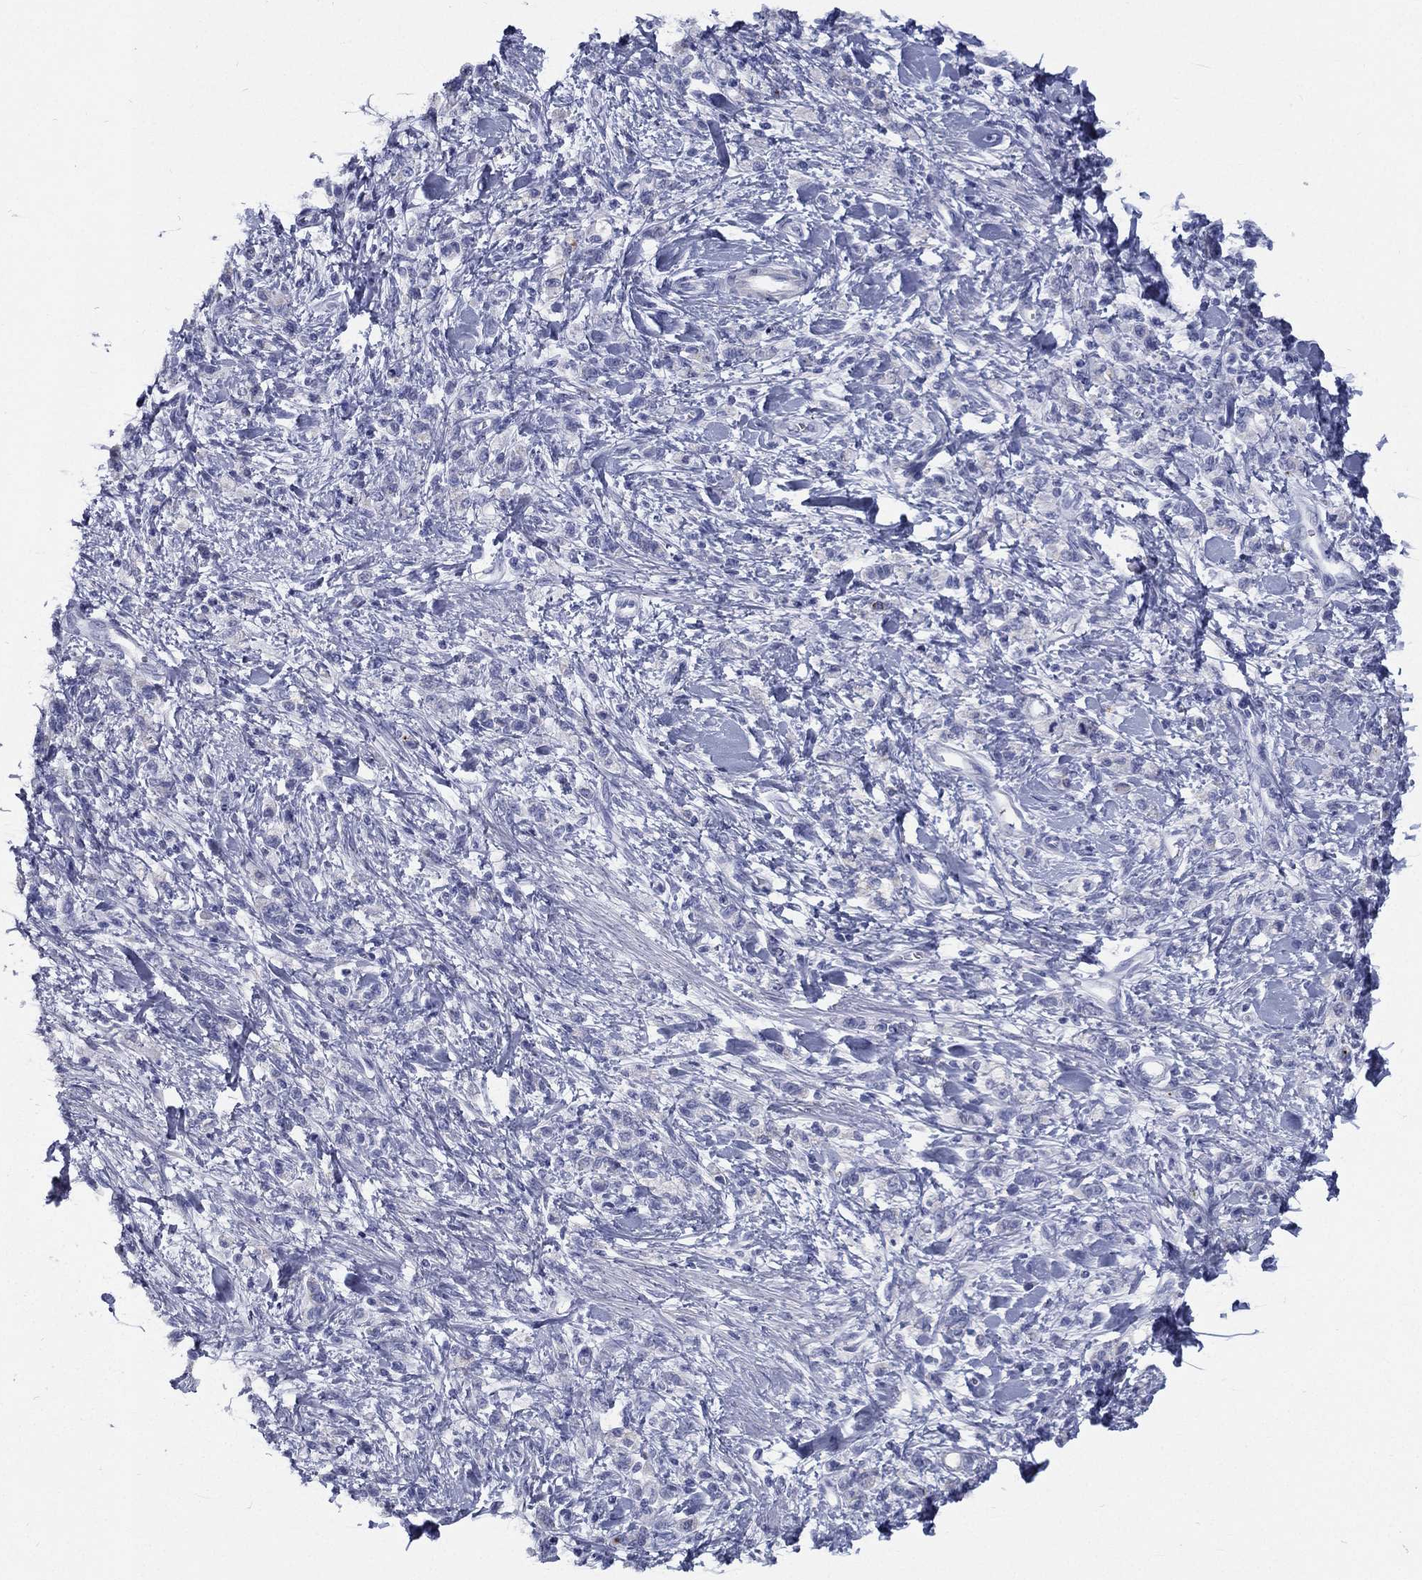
{"staining": {"intensity": "negative", "quantity": "none", "location": "none"}, "tissue": "stomach cancer", "cell_type": "Tumor cells", "image_type": "cancer", "snomed": [{"axis": "morphology", "description": "Adenocarcinoma, NOS"}, {"axis": "topography", "description": "Stomach"}], "caption": "Immunohistochemistry (IHC) image of stomach cancer (adenocarcinoma) stained for a protein (brown), which demonstrates no staining in tumor cells. The staining was performed using DAB (3,3'-diaminobenzidine) to visualize the protein expression in brown, while the nuclei were stained in blue with hematoxylin (Magnification: 20x).", "gene": "RSPH4A", "patient": {"sex": "male", "age": 77}}